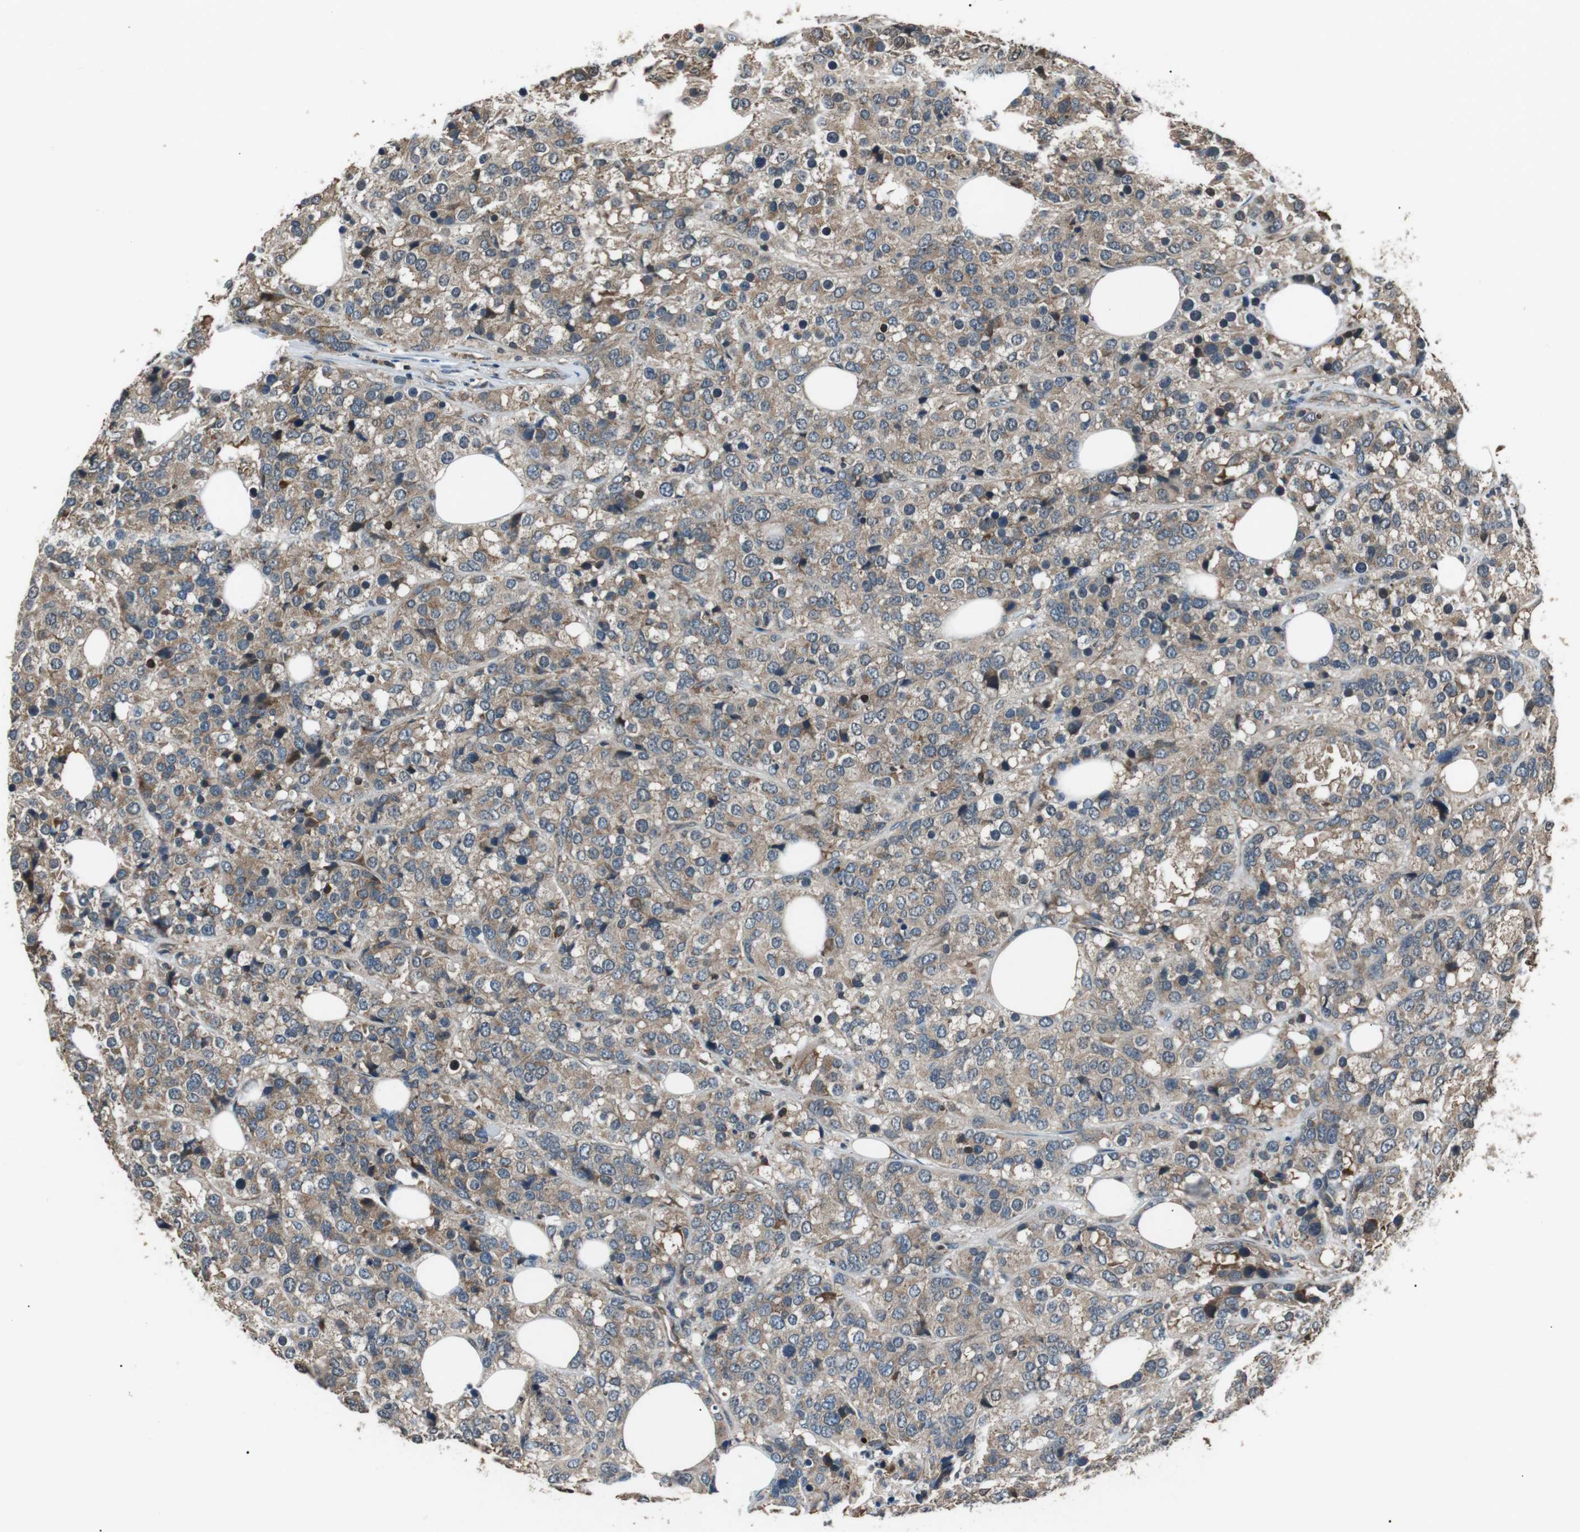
{"staining": {"intensity": "moderate", "quantity": ">75%", "location": "cytoplasmic/membranous"}, "tissue": "breast cancer", "cell_type": "Tumor cells", "image_type": "cancer", "snomed": [{"axis": "morphology", "description": "Lobular carcinoma"}, {"axis": "topography", "description": "Breast"}], "caption": "The histopathology image shows staining of breast cancer, revealing moderate cytoplasmic/membranous protein expression (brown color) within tumor cells.", "gene": "GPR161", "patient": {"sex": "female", "age": 59}}